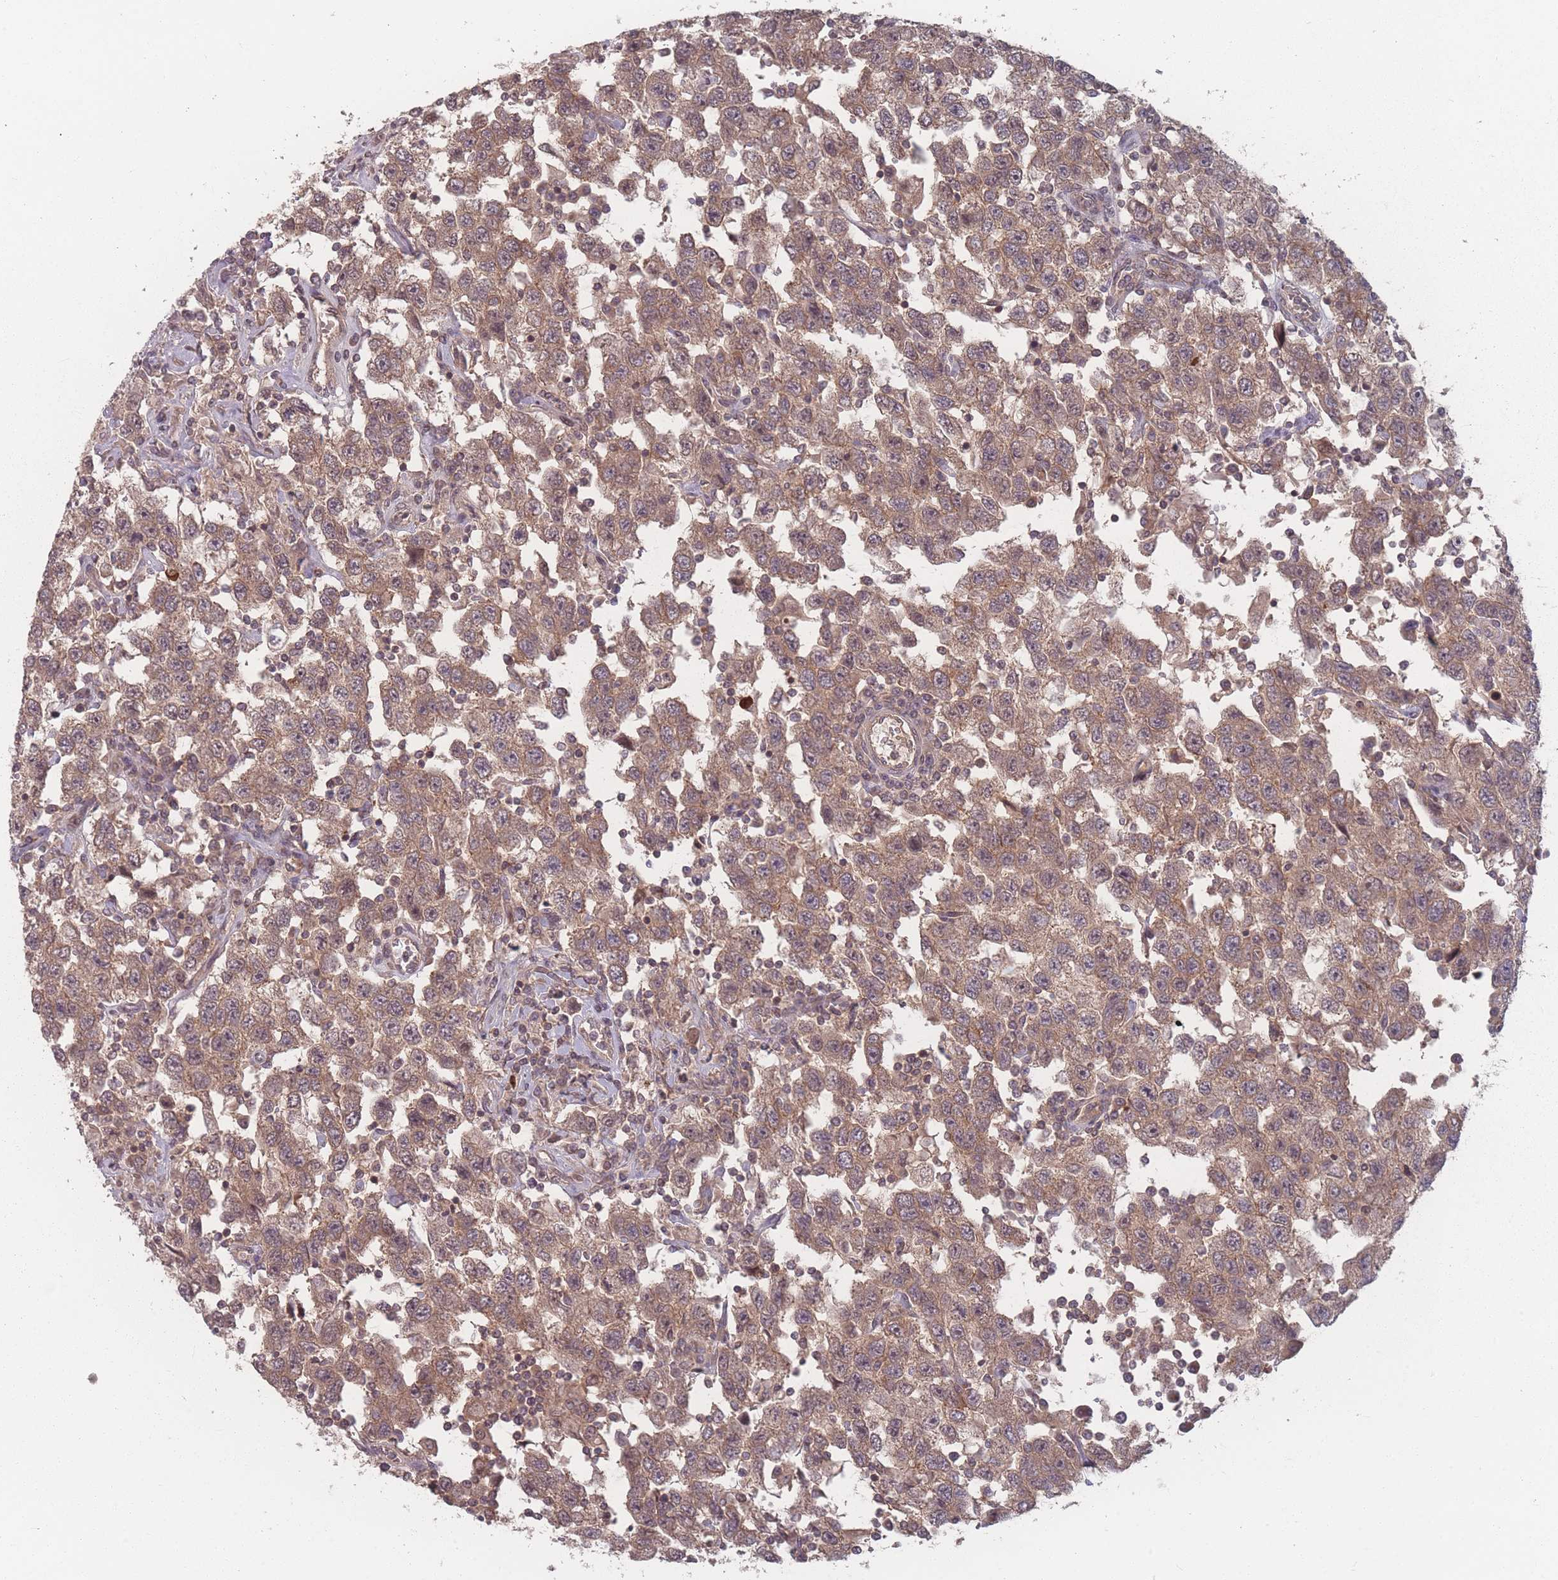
{"staining": {"intensity": "moderate", "quantity": ">75%", "location": "cytoplasmic/membranous"}, "tissue": "testis cancer", "cell_type": "Tumor cells", "image_type": "cancer", "snomed": [{"axis": "morphology", "description": "Seminoma, NOS"}, {"axis": "topography", "description": "Testis"}], "caption": "Testis cancer (seminoma) stained with a brown dye exhibits moderate cytoplasmic/membranous positive positivity in approximately >75% of tumor cells.", "gene": "HAGH", "patient": {"sex": "male", "age": 41}}